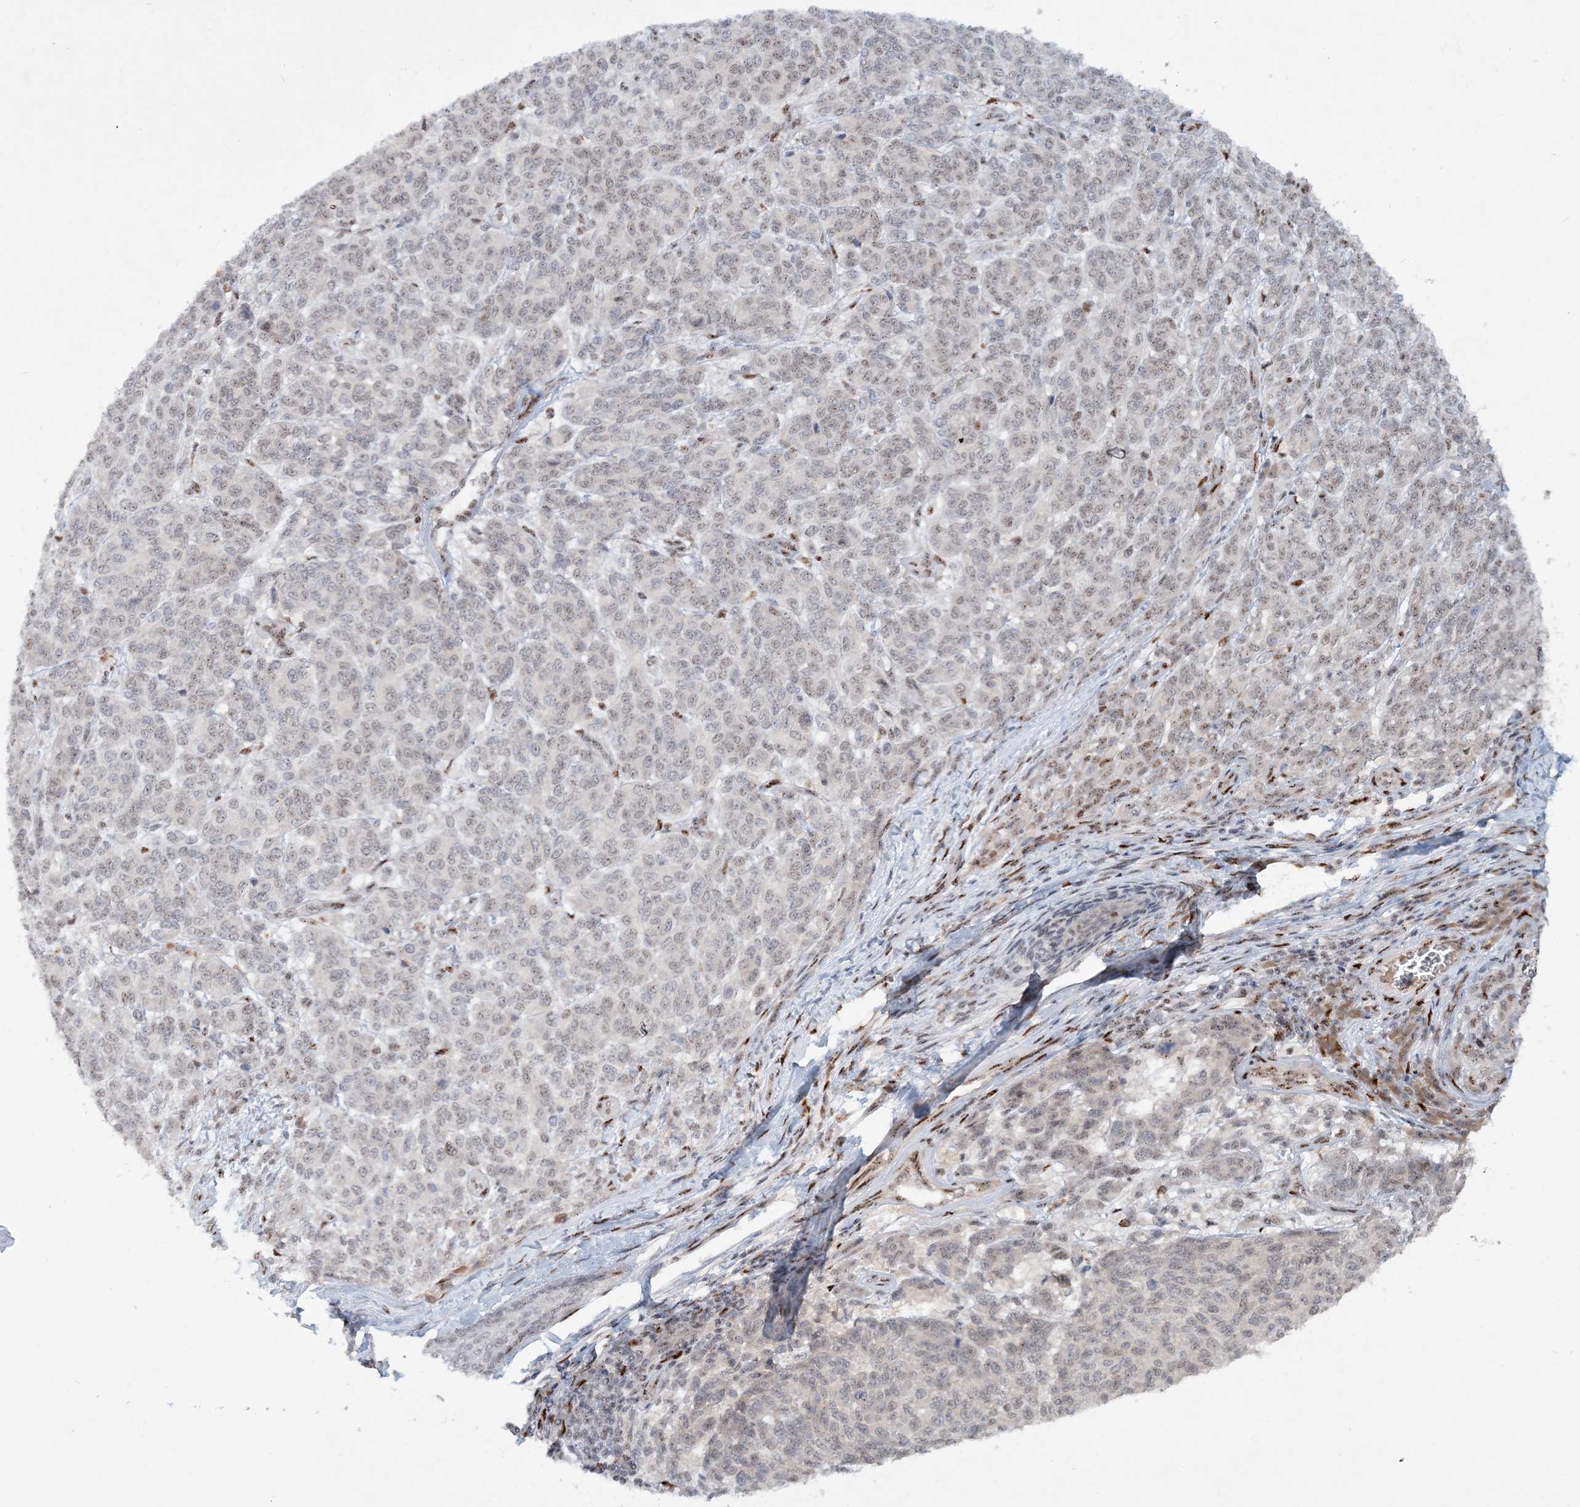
{"staining": {"intensity": "weak", "quantity": "25%-75%", "location": "nuclear"}, "tissue": "melanoma", "cell_type": "Tumor cells", "image_type": "cancer", "snomed": [{"axis": "morphology", "description": "Malignant melanoma, NOS"}, {"axis": "topography", "description": "Skin"}], "caption": "Melanoma stained for a protein (brown) demonstrates weak nuclear positive positivity in about 25%-75% of tumor cells.", "gene": "GIN1", "patient": {"sex": "male", "age": 49}}